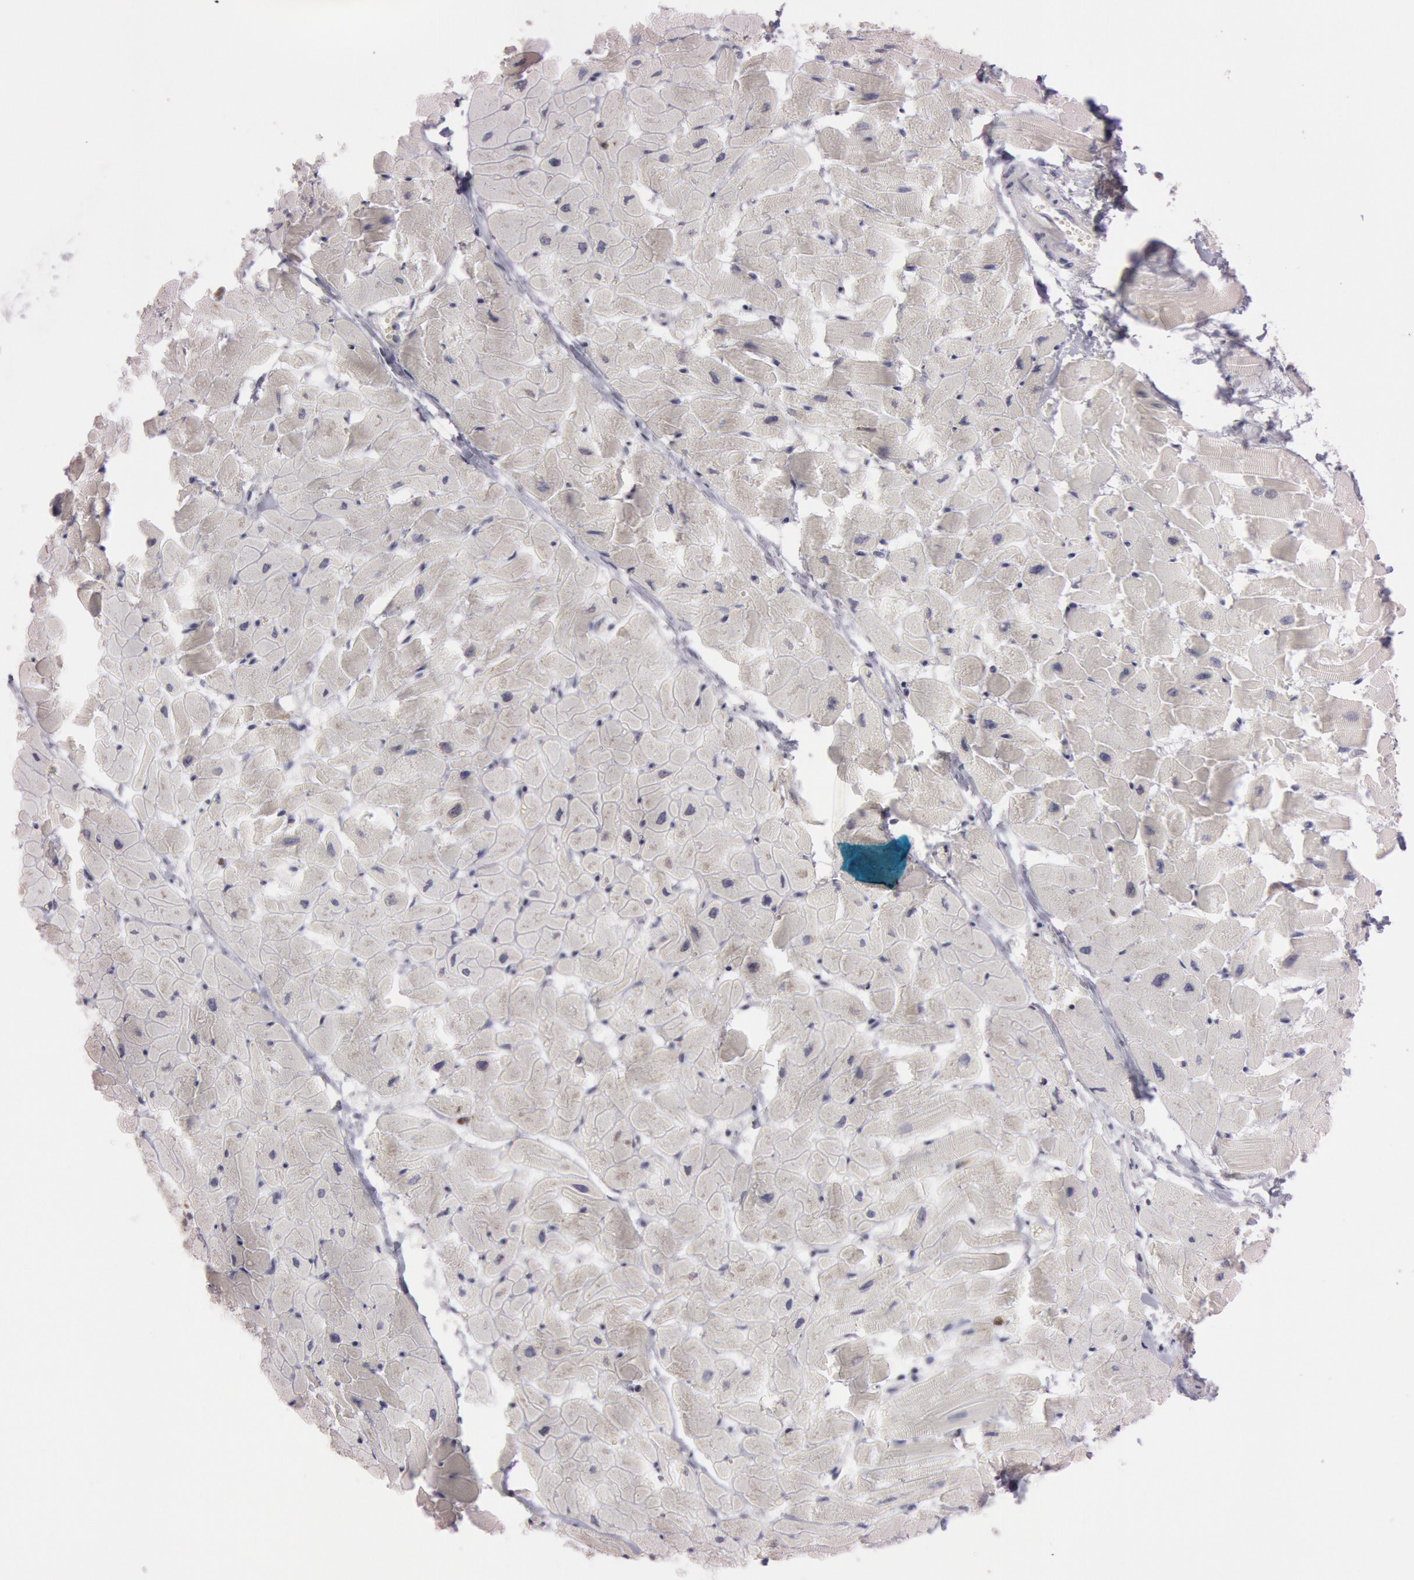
{"staining": {"intensity": "negative", "quantity": "none", "location": "none"}, "tissue": "heart muscle", "cell_type": "Cardiomyocytes", "image_type": "normal", "snomed": [{"axis": "morphology", "description": "Normal tissue, NOS"}, {"axis": "topography", "description": "Heart"}], "caption": "DAB (3,3'-diaminobenzidine) immunohistochemical staining of unremarkable heart muscle exhibits no significant staining in cardiomyocytes.", "gene": "KDM6A", "patient": {"sex": "female", "age": 19}}